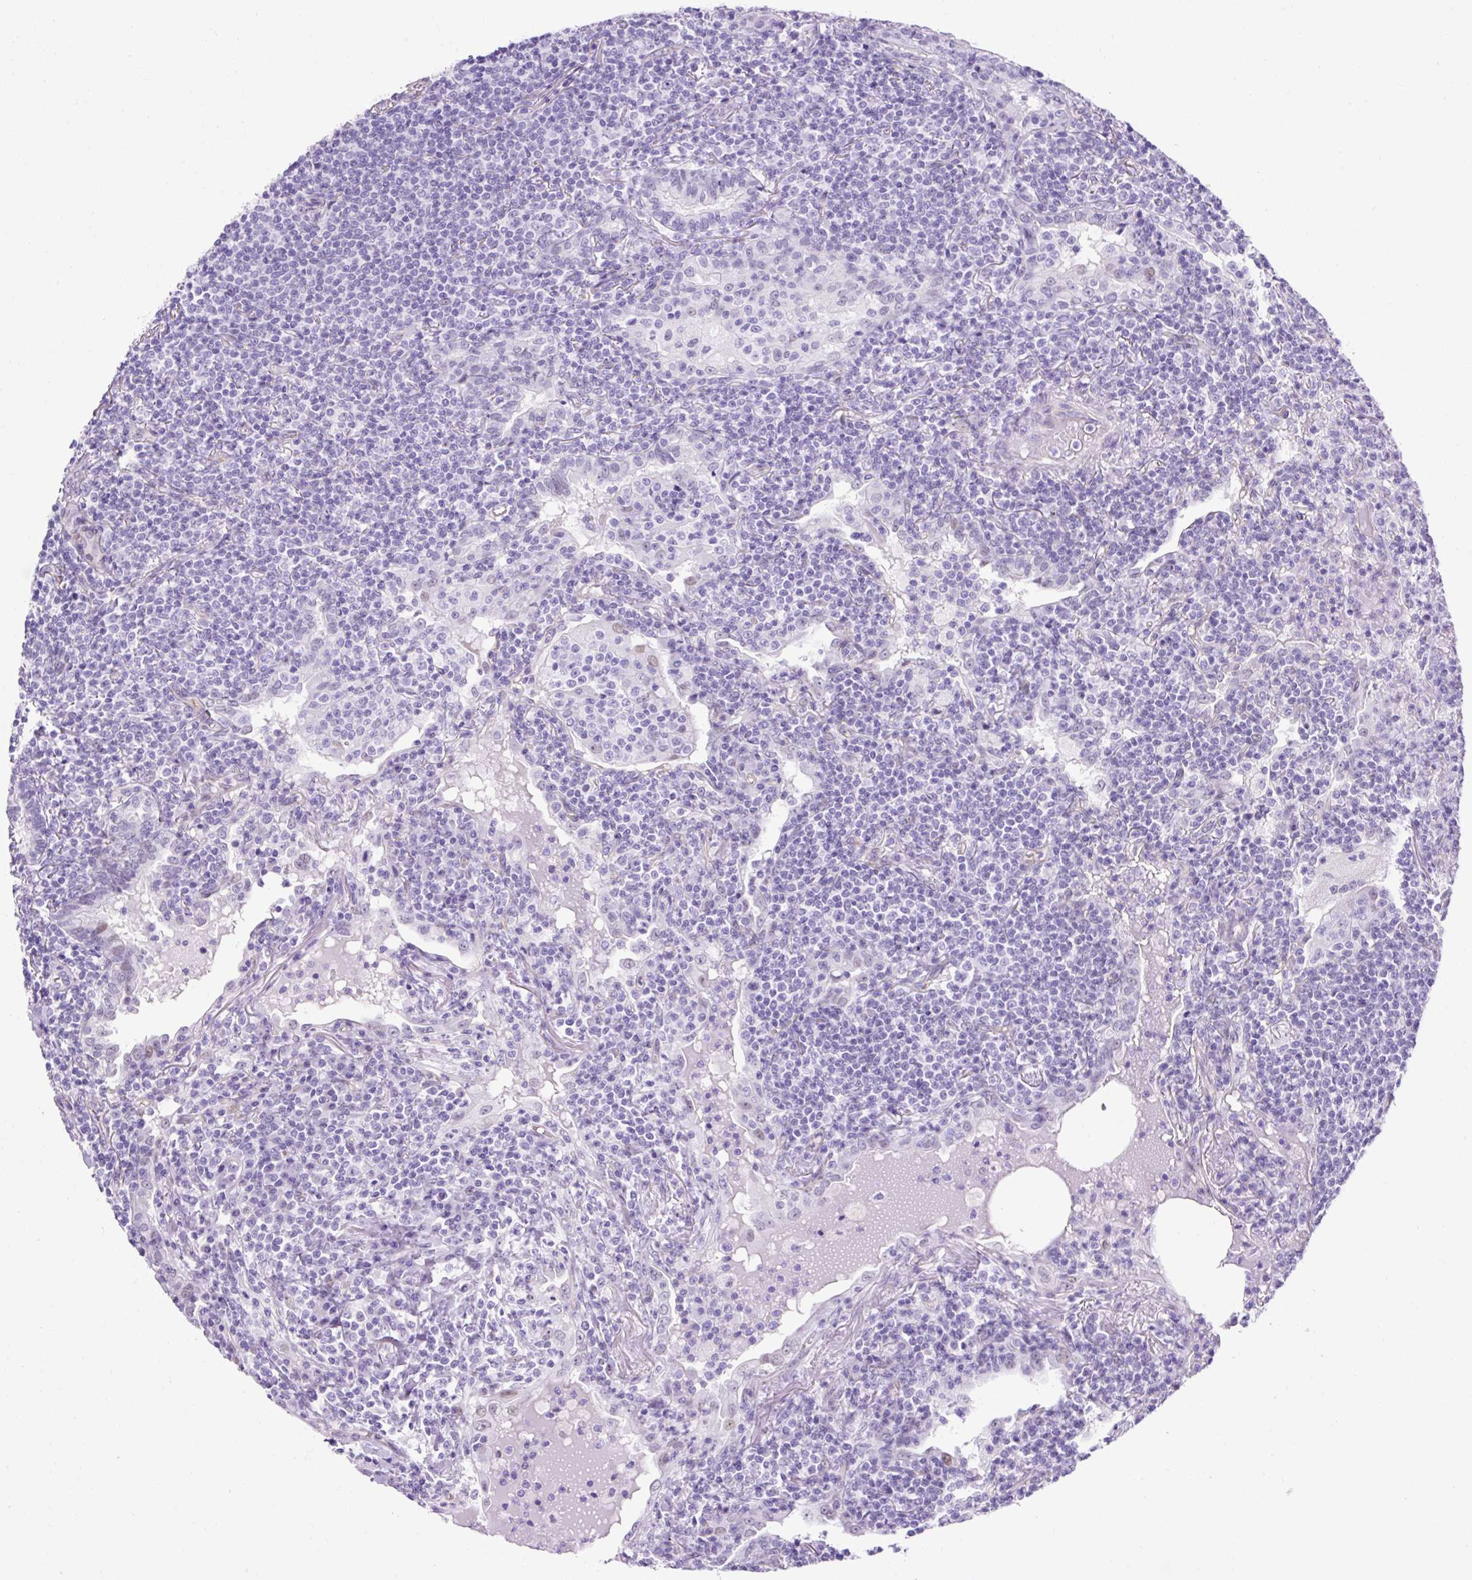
{"staining": {"intensity": "negative", "quantity": "none", "location": "none"}, "tissue": "lymphoma", "cell_type": "Tumor cells", "image_type": "cancer", "snomed": [{"axis": "morphology", "description": "Malignant lymphoma, non-Hodgkin's type, Low grade"}, {"axis": "topography", "description": "Lung"}], "caption": "IHC photomicrograph of neoplastic tissue: human low-grade malignant lymphoma, non-Hodgkin's type stained with DAB (3,3'-diaminobenzidine) exhibits no significant protein staining in tumor cells.", "gene": "KRT12", "patient": {"sex": "female", "age": 71}}